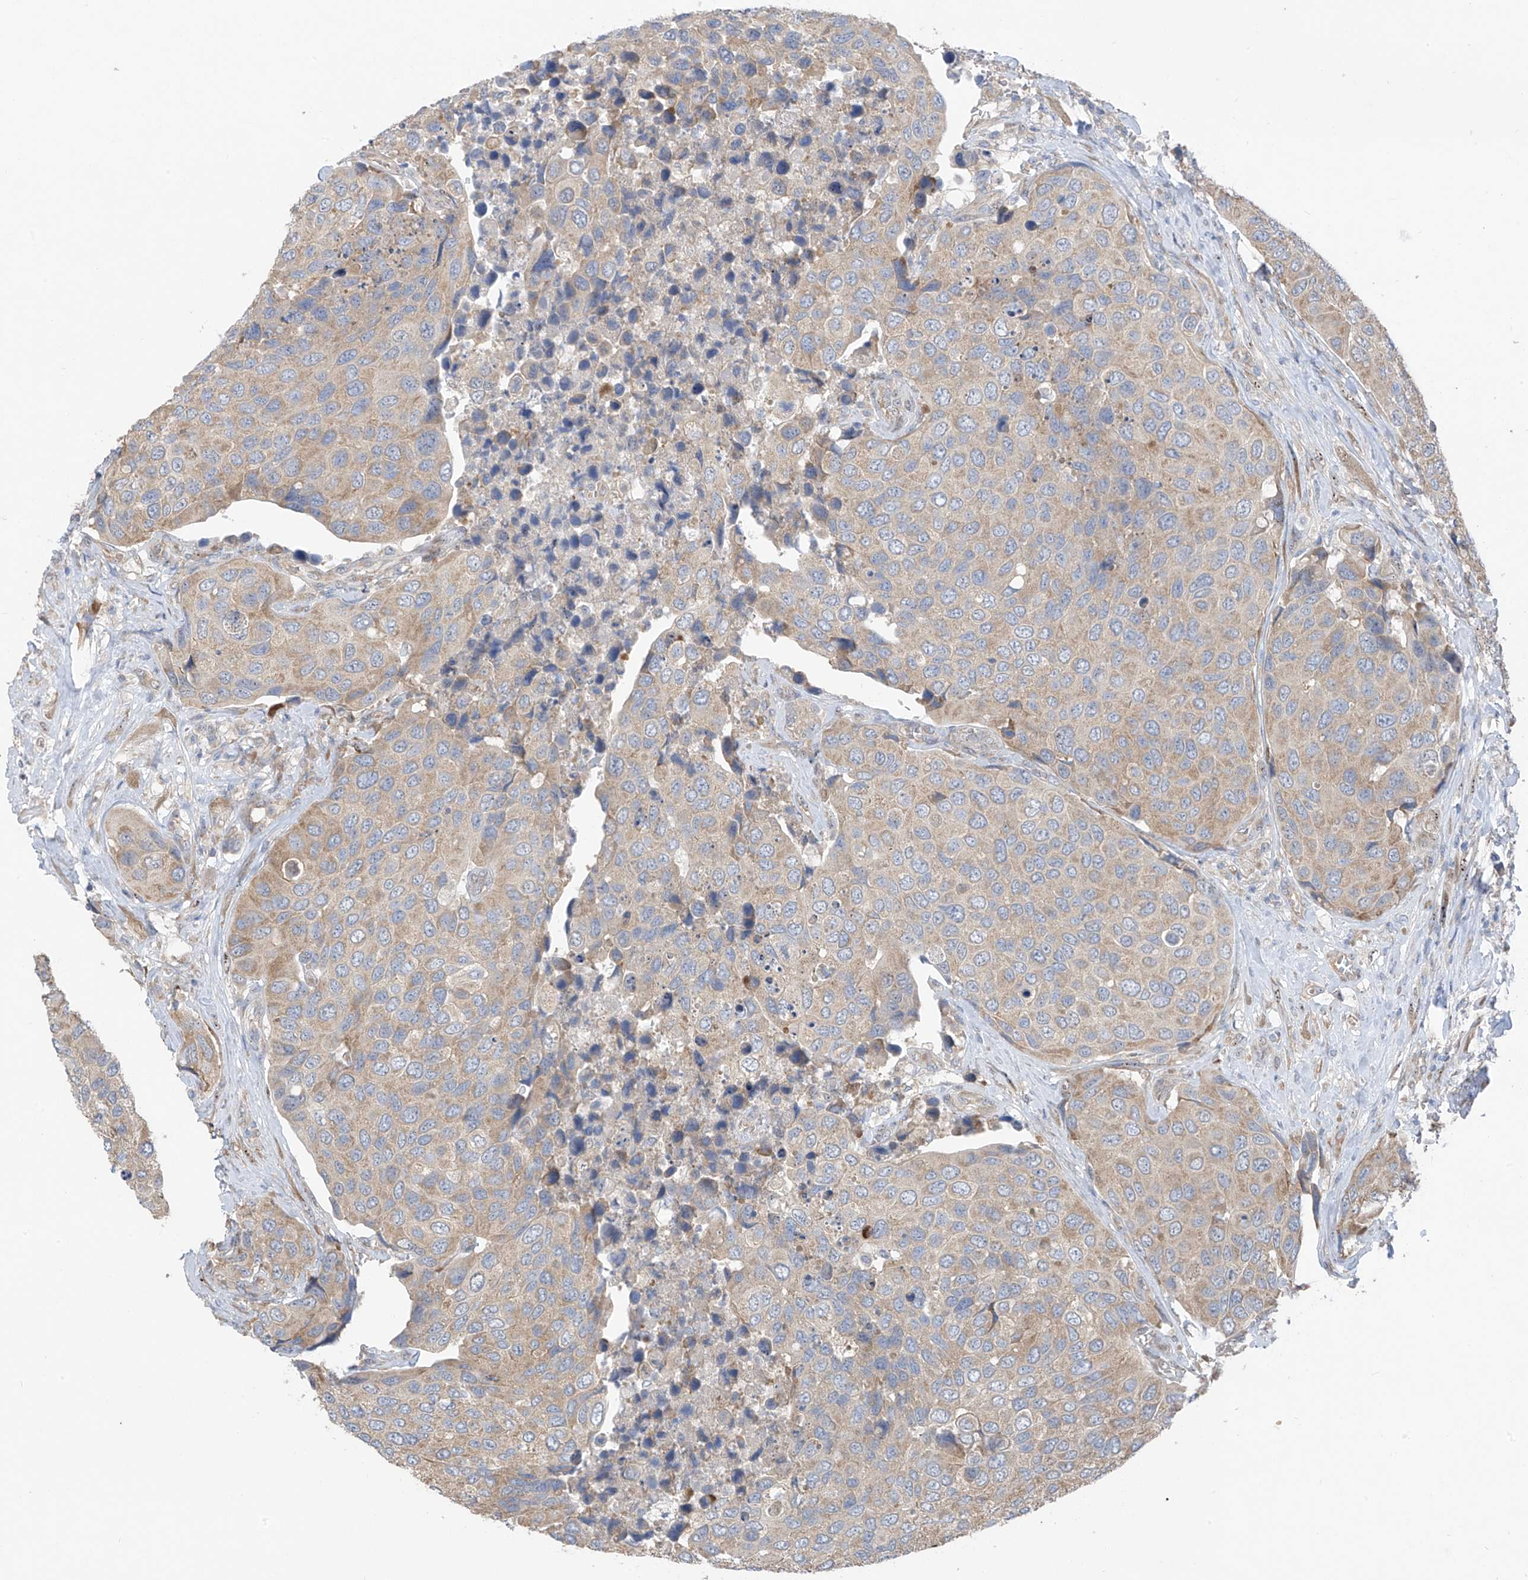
{"staining": {"intensity": "weak", "quantity": "25%-75%", "location": "cytoplasmic/membranous"}, "tissue": "urothelial cancer", "cell_type": "Tumor cells", "image_type": "cancer", "snomed": [{"axis": "morphology", "description": "Urothelial carcinoma, High grade"}, {"axis": "topography", "description": "Urinary bladder"}], "caption": "This histopathology image demonstrates urothelial carcinoma (high-grade) stained with immunohistochemistry (IHC) to label a protein in brown. The cytoplasmic/membranous of tumor cells show weak positivity for the protein. Nuclei are counter-stained blue.", "gene": "RPL4", "patient": {"sex": "male", "age": 74}}